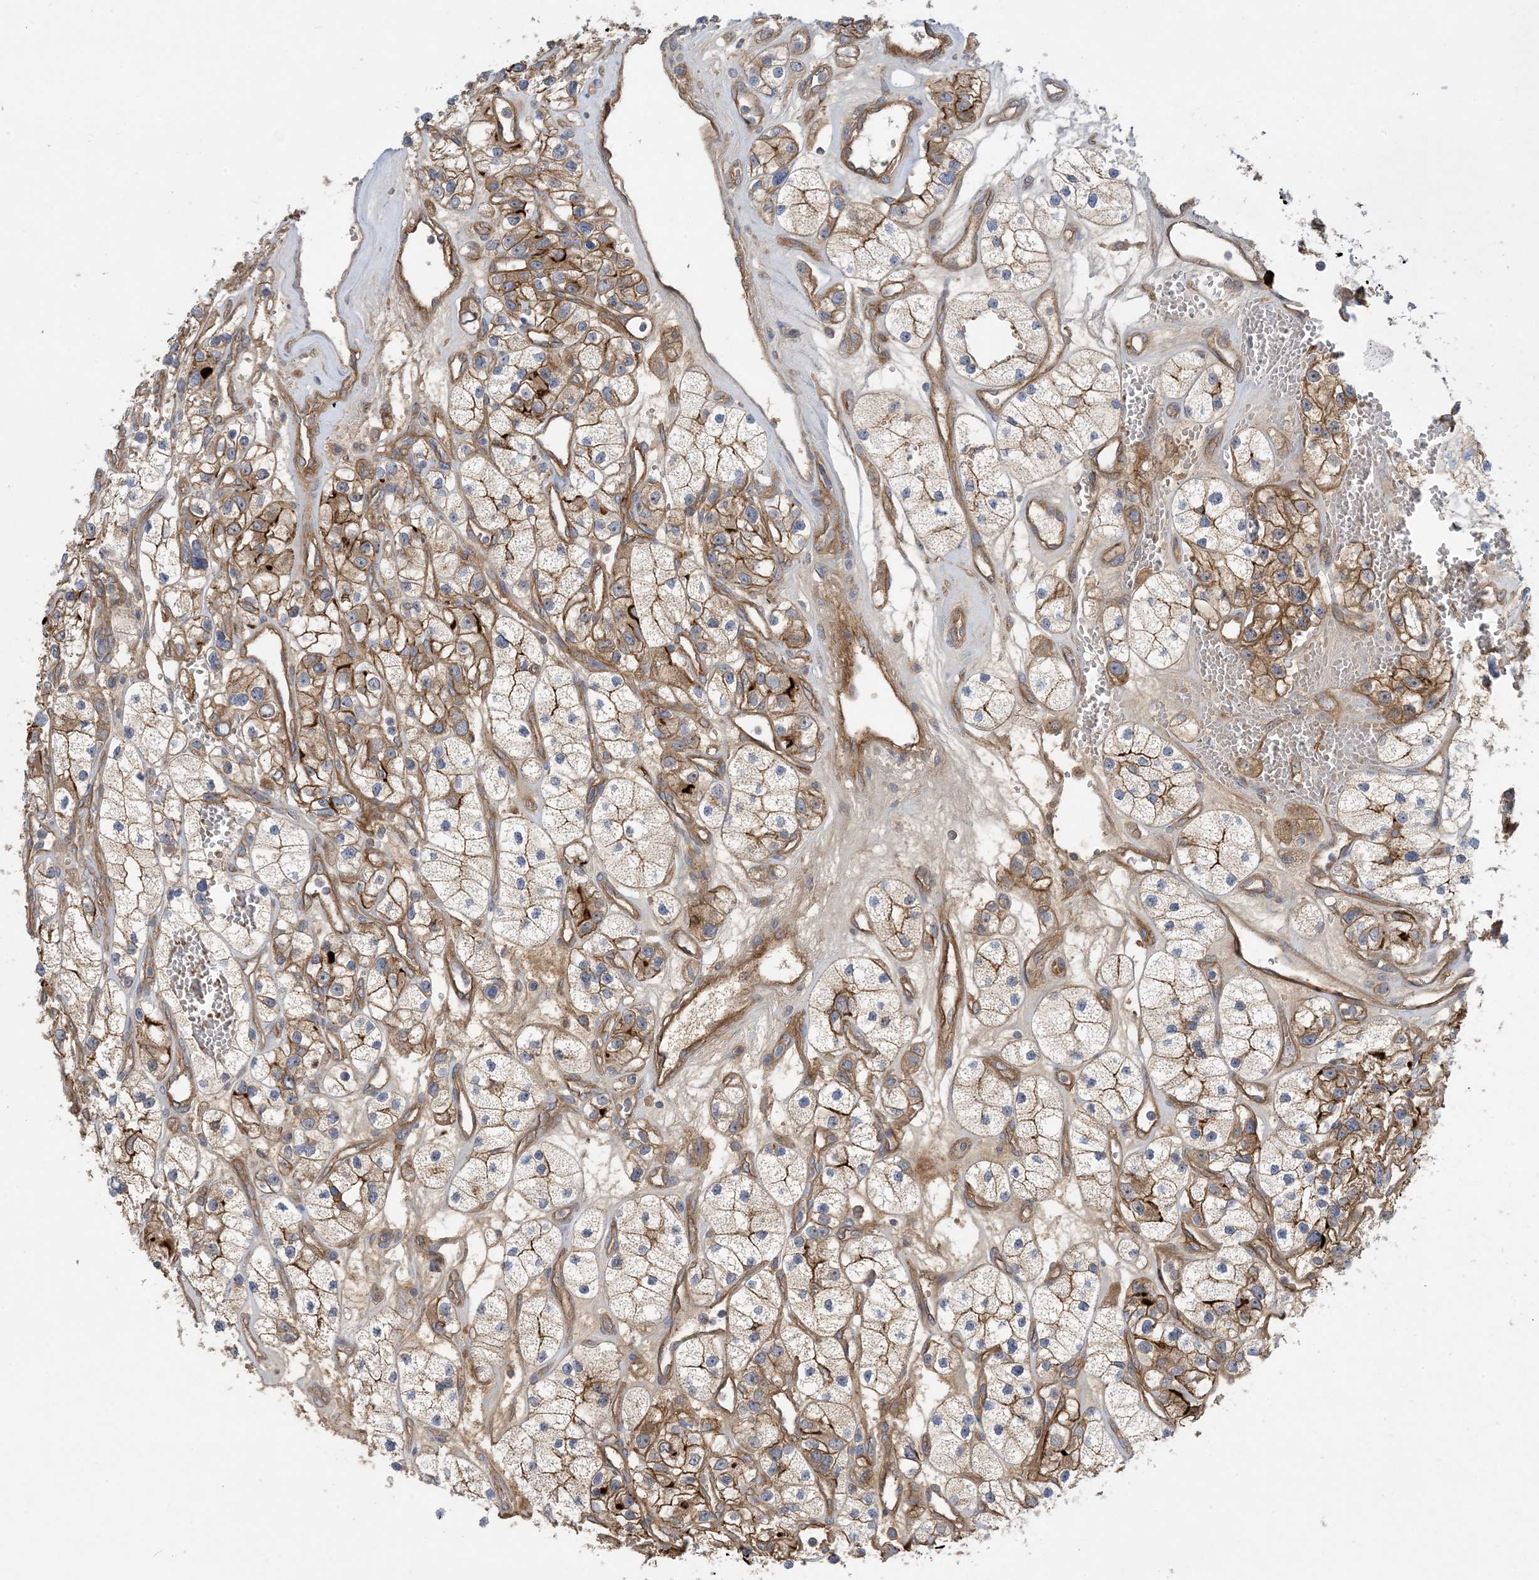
{"staining": {"intensity": "strong", "quantity": "25%-75%", "location": "cytoplasmic/membranous"}, "tissue": "renal cancer", "cell_type": "Tumor cells", "image_type": "cancer", "snomed": [{"axis": "morphology", "description": "Adenocarcinoma, NOS"}, {"axis": "topography", "description": "Kidney"}], "caption": "Protein expression analysis of adenocarcinoma (renal) demonstrates strong cytoplasmic/membranous expression in about 25%-75% of tumor cells. Using DAB (3,3'-diaminobenzidine) (brown) and hematoxylin (blue) stains, captured at high magnification using brightfield microscopy.", "gene": "AOC1", "patient": {"sex": "female", "age": 57}}